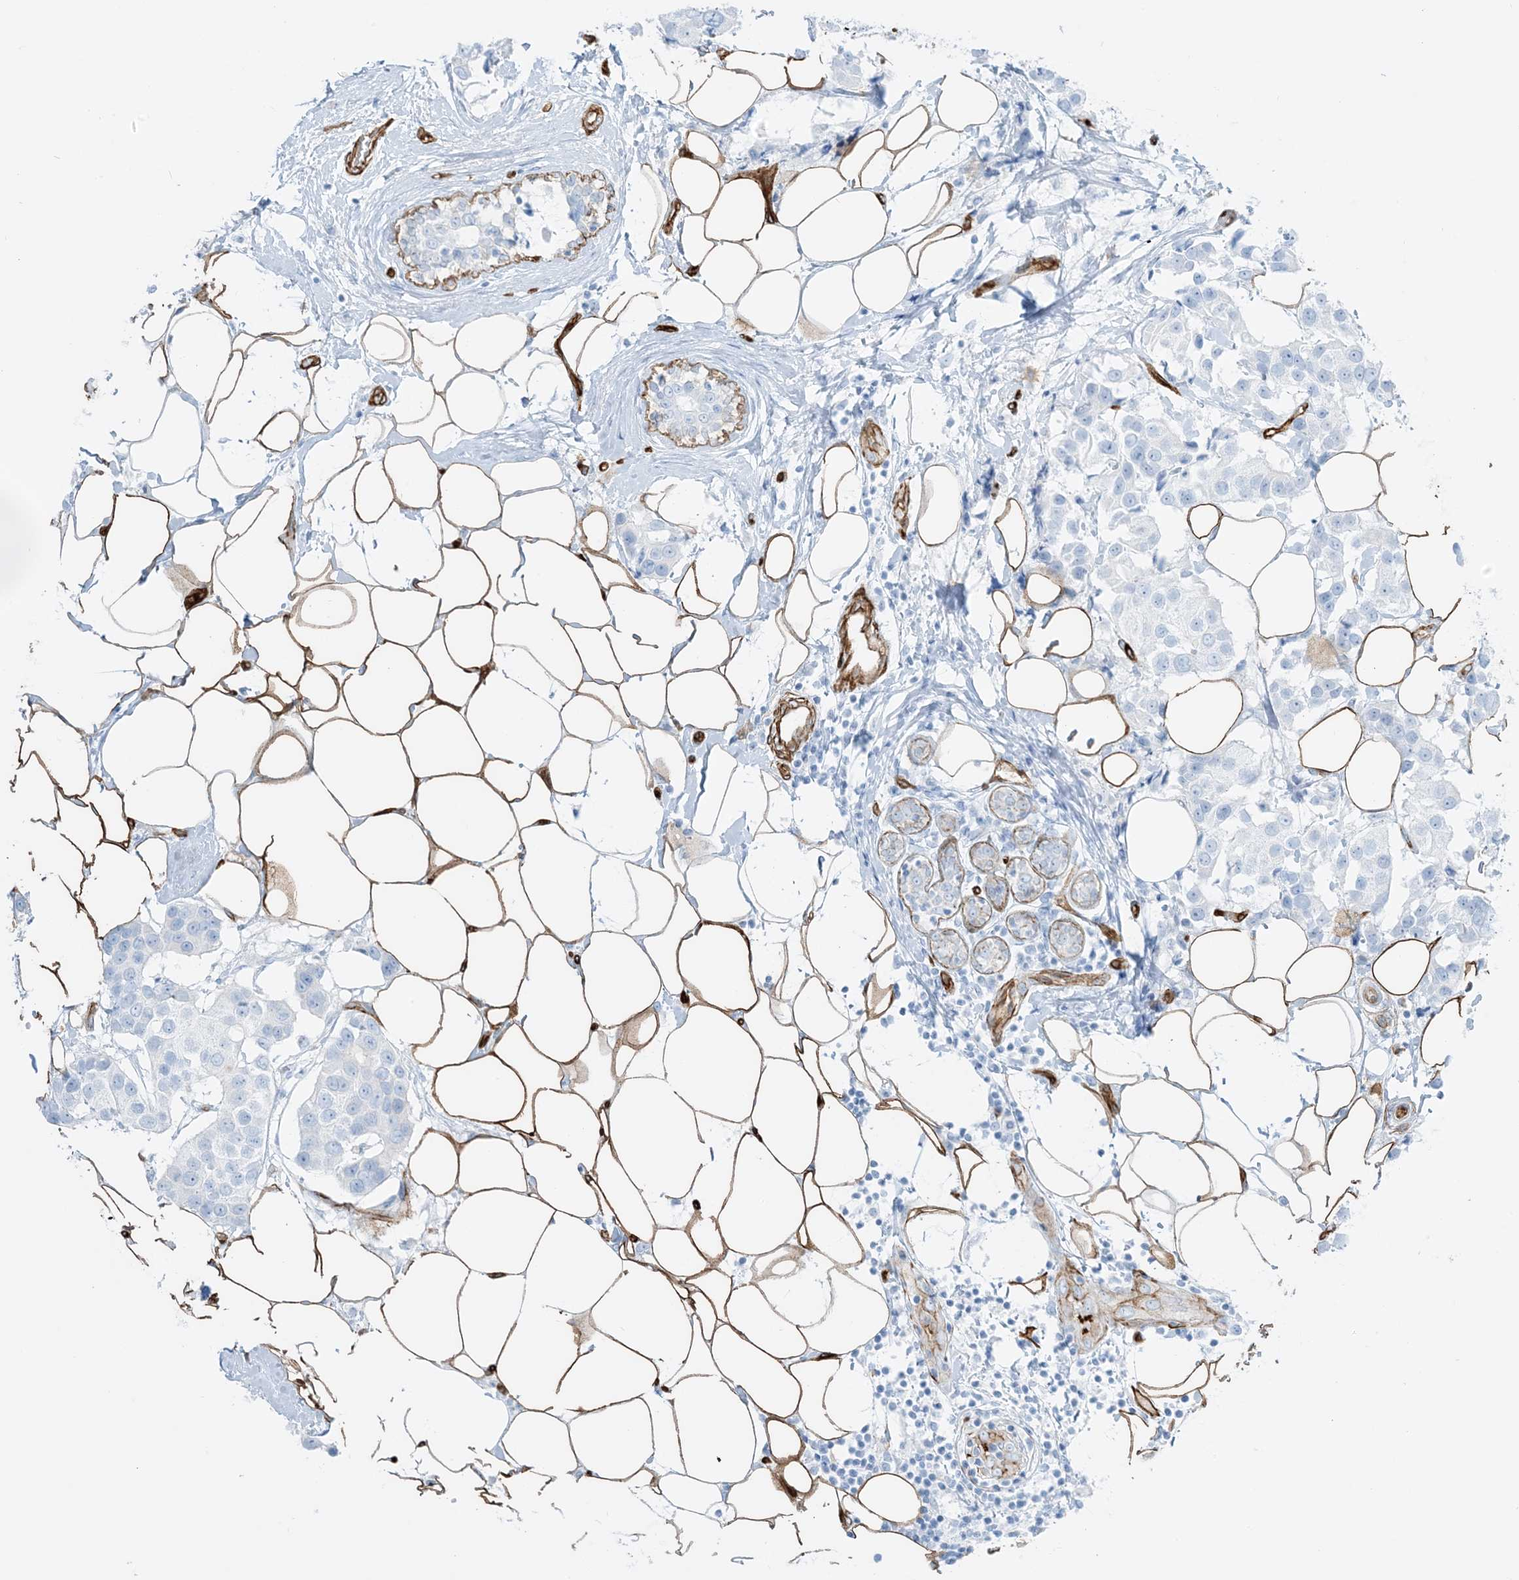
{"staining": {"intensity": "negative", "quantity": "none", "location": "none"}, "tissue": "breast cancer", "cell_type": "Tumor cells", "image_type": "cancer", "snomed": [{"axis": "morphology", "description": "Normal tissue, NOS"}, {"axis": "morphology", "description": "Duct carcinoma"}, {"axis": "topography", "description": "Breast"}], "caption": "Photomicrograph shows no significant protein positivity in tumor cells of breast cancer (intraductal carcinoma).", "gene": "EPS8L3", "patient": {"sex": "female", "age": 39}}